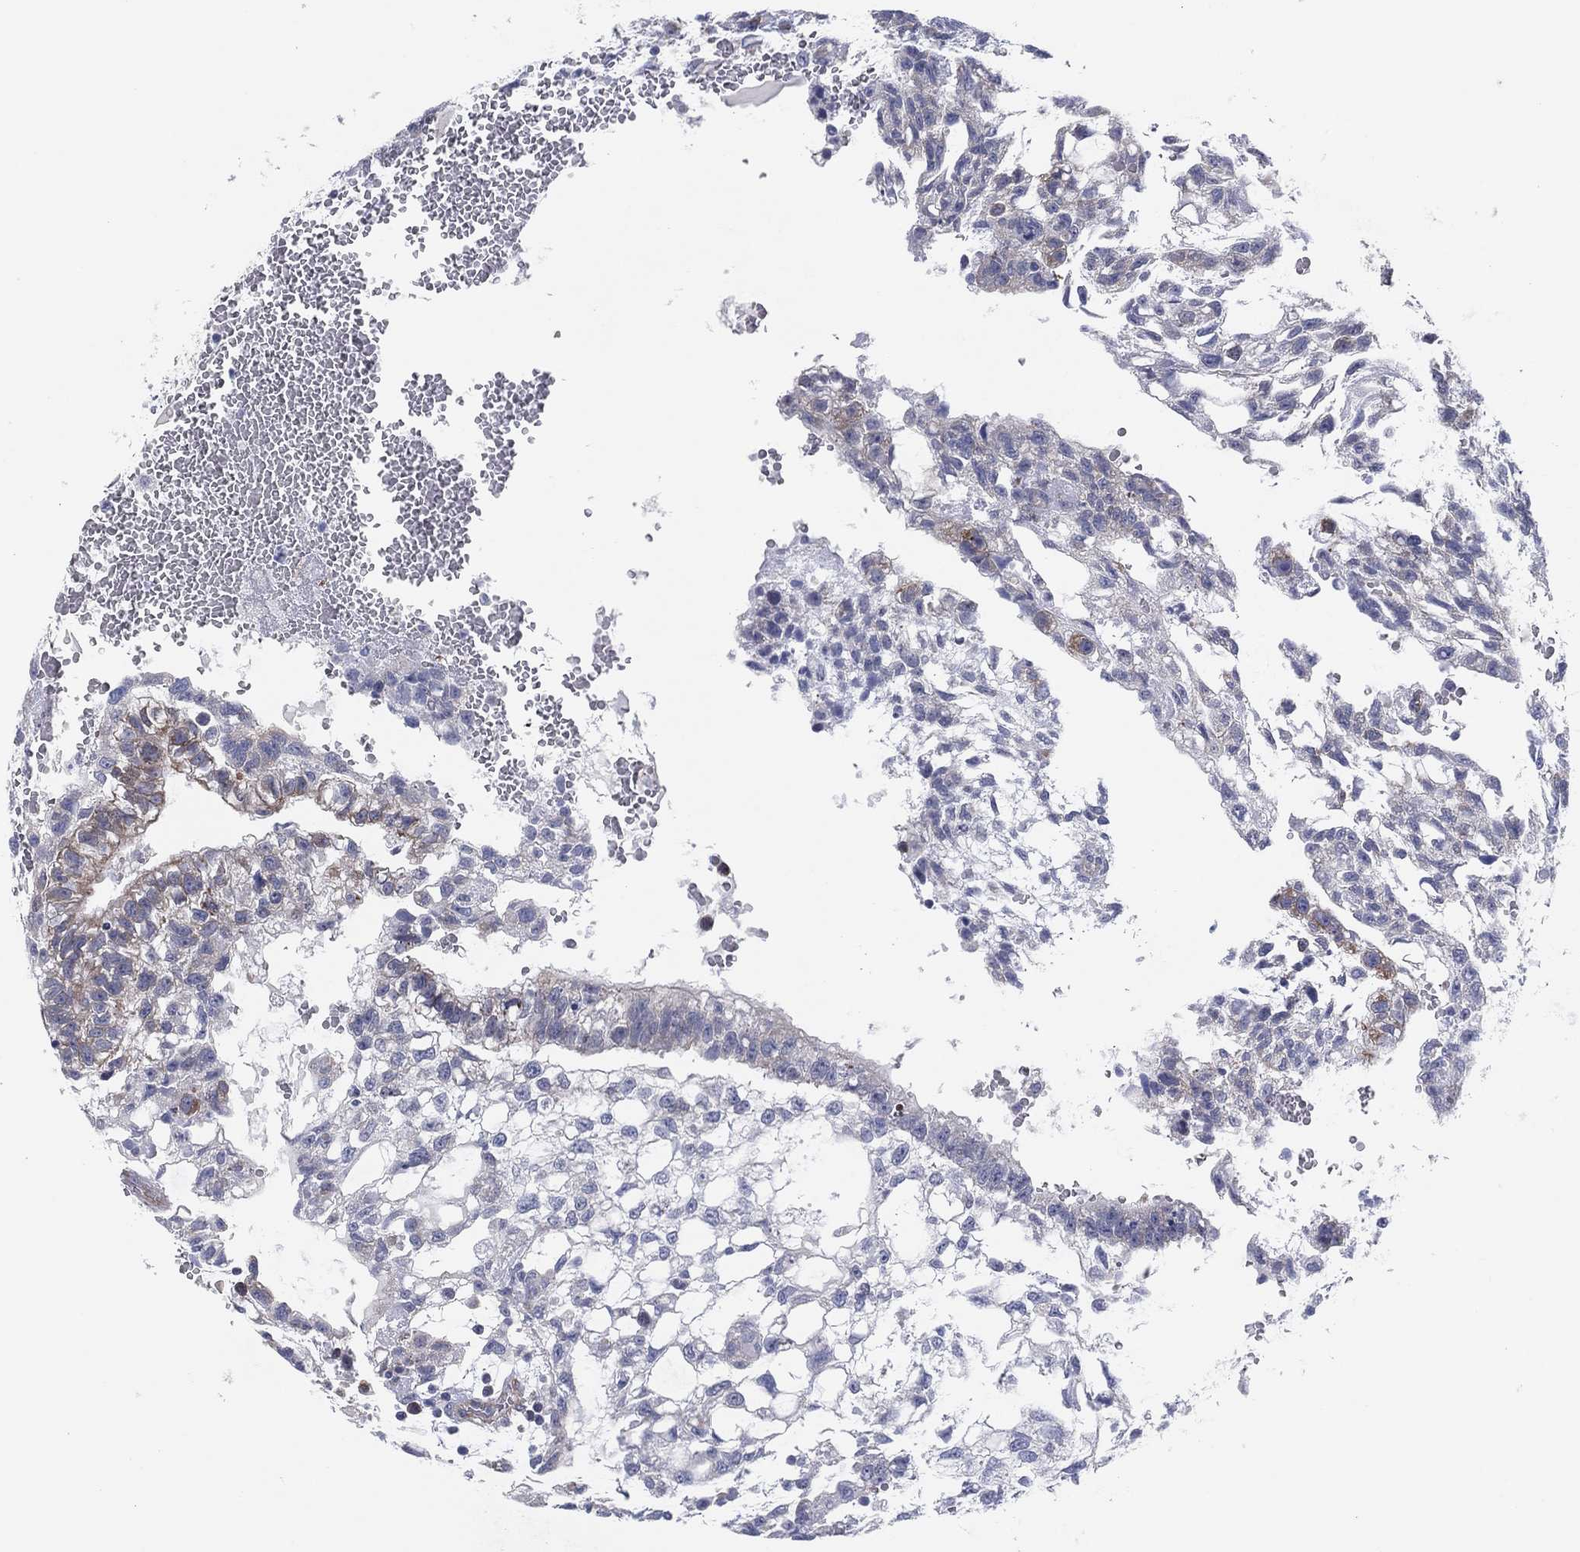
{"staining": {"intensity": "negative", "quantity": "none", "location": "none"}, "tissue": "testis cancer", "cell_type": "Tumor cells", "image_type": "cancer", "snomed": [{"axis": "morphology", "description": "Carcinoma, Embryonal, NOS"}, {"axis": "topography", "description": "Testis"}], "caption": "Tumor cells are negative for protein expression in human embryonal carcinoma (testis). (Immunohistochemistry, brightfield microscopy, high magnification).", "gene": "HEATR4", "patient": {"sex": "male", "age": 32}}